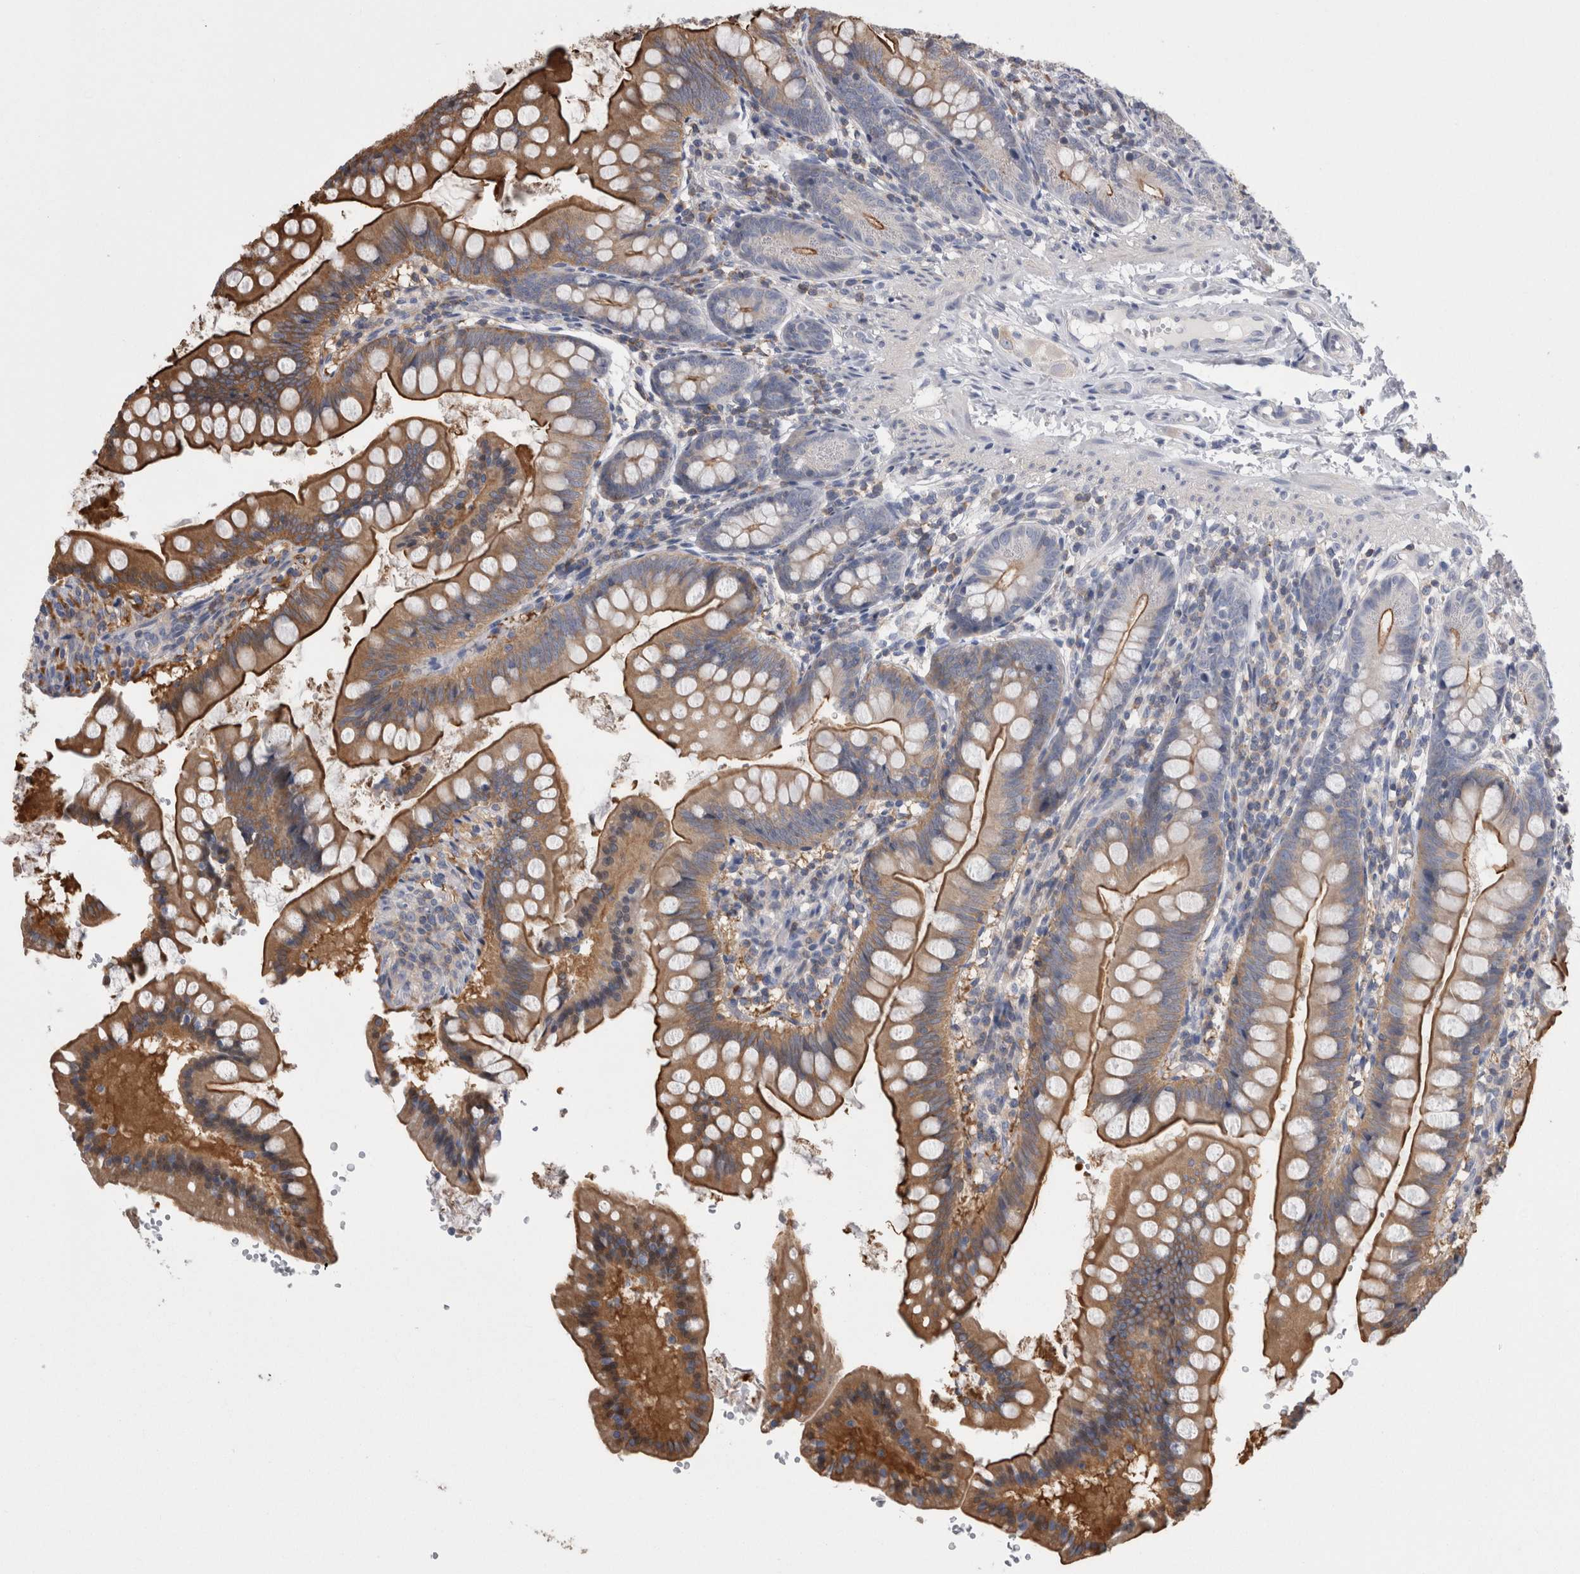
{"staining": {"intensity": "strong", "quantity": ">75%", "location": "cytoplasmic/membranous"}, "tissue": "small intestine", "cell_type": "Glandular cells", "image_type": "normal", "snomed": [{"axis": "morphology", "description": "Normal tissue, NOS"}, {"axis": "topography", "description": "Small intestine"}], "caption": "The histopathology image displays a brown stain indicating the presence of a protein in the cytoplasmic/membranous of glandular cells in small intestine.", "gene": "DCTN6", "patient": {"sex": "male", "age": 7}}